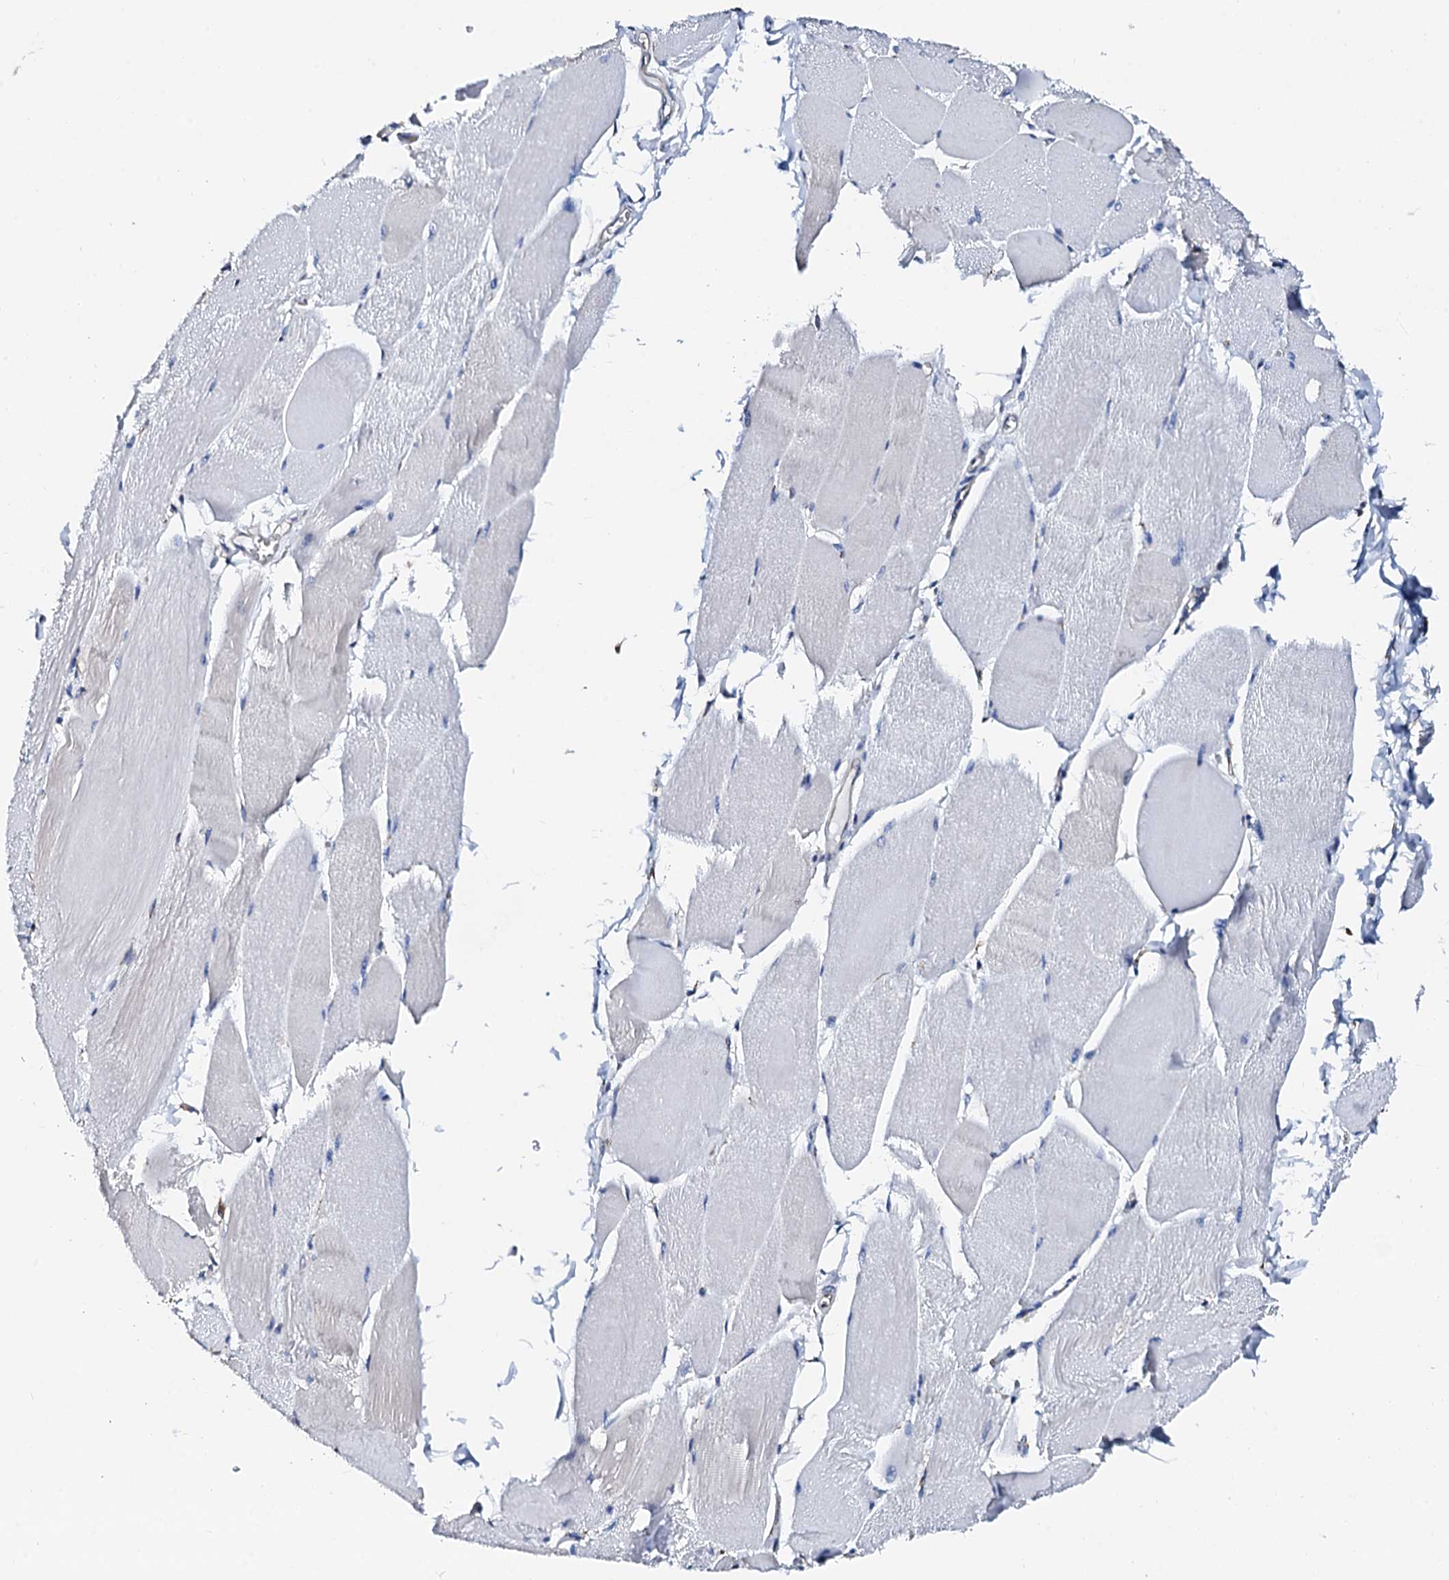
{"staining": {"intensity": "negative", "quantity": "none", "location": "none"}, "tissue": "skeletal muscle", "cell_type": "Myocytes", "image_type": "normal", "snomed": [{"axis": "morphology", "description": "Normal tissue, NOS"}, {"axis": "morphology", "description": "Basal cell carcinoma"}, {"axis": "topography", "description": "Skeletal muscle"}], "caption": "The image shows no significant staining in myocytes of skeletal muscle.", "gene": "AKAP3", "patient": {"sex": "female", "age": 64}}